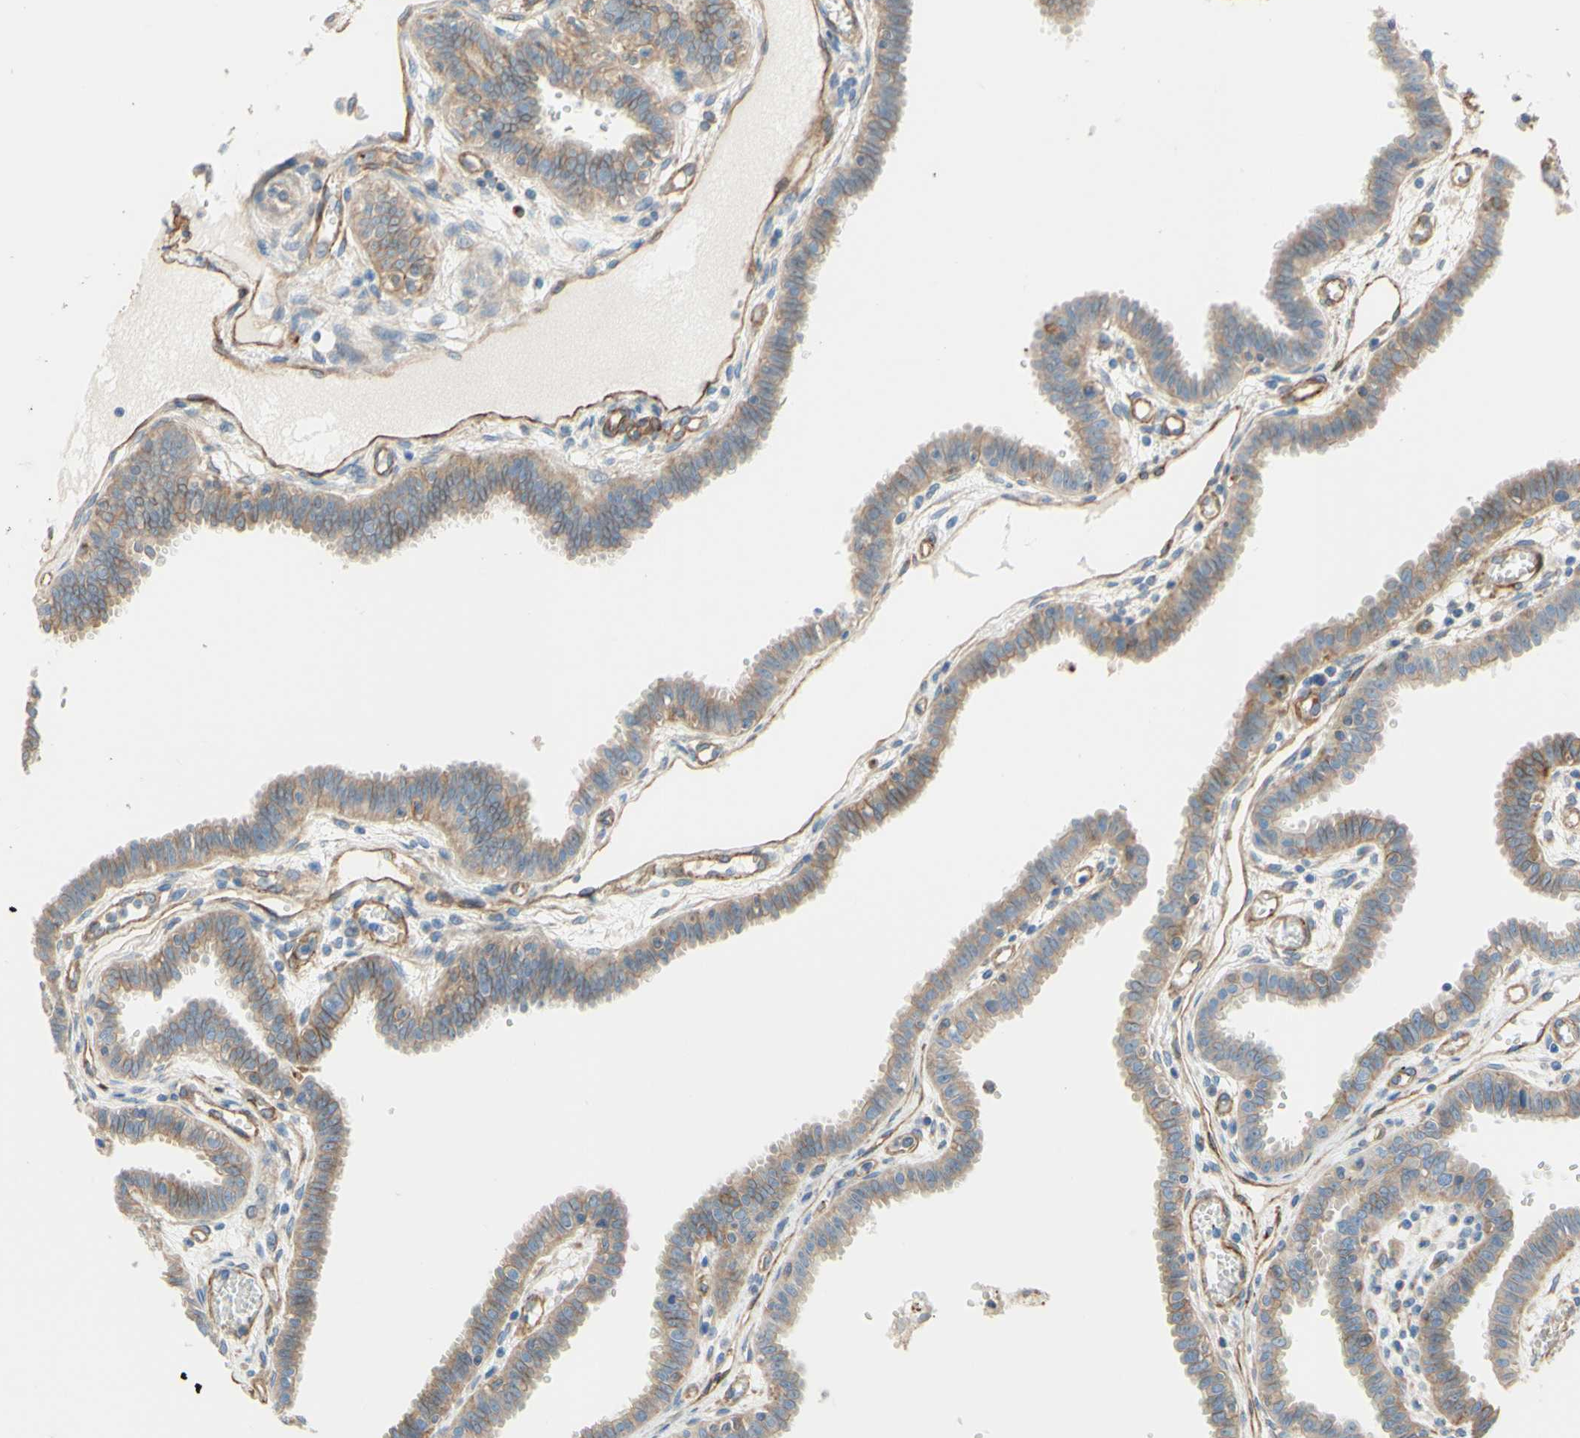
{"staining": {"intensity": "strong", "quantity": "<25%", "location": "cytoplasmic/membranous"}, "tissue": "fallopian tube", "cell_type": "Glandular cells", "image_type": "normal", "snomed": [{"axis": "morphology", "description": "Normal tissue, NOS"}, {"axis": "topography", "description": "Fallopian tube"}], "caption": "IHC staining of unremarkable fallopian tube, which reveals medium levels of strong cytoplasmic/membranous positivity in about <25% of glandular cells indicating strong cytoplasmic/membranous protein expression. The staining was performed using DAB (3,3'-diaminobenzidine) (brown) for protein detection and nuclei were counterstained in hematoxylin (blue).", "gene": "ENDOD1", "patient": {"sex": "female", "age": 32}}